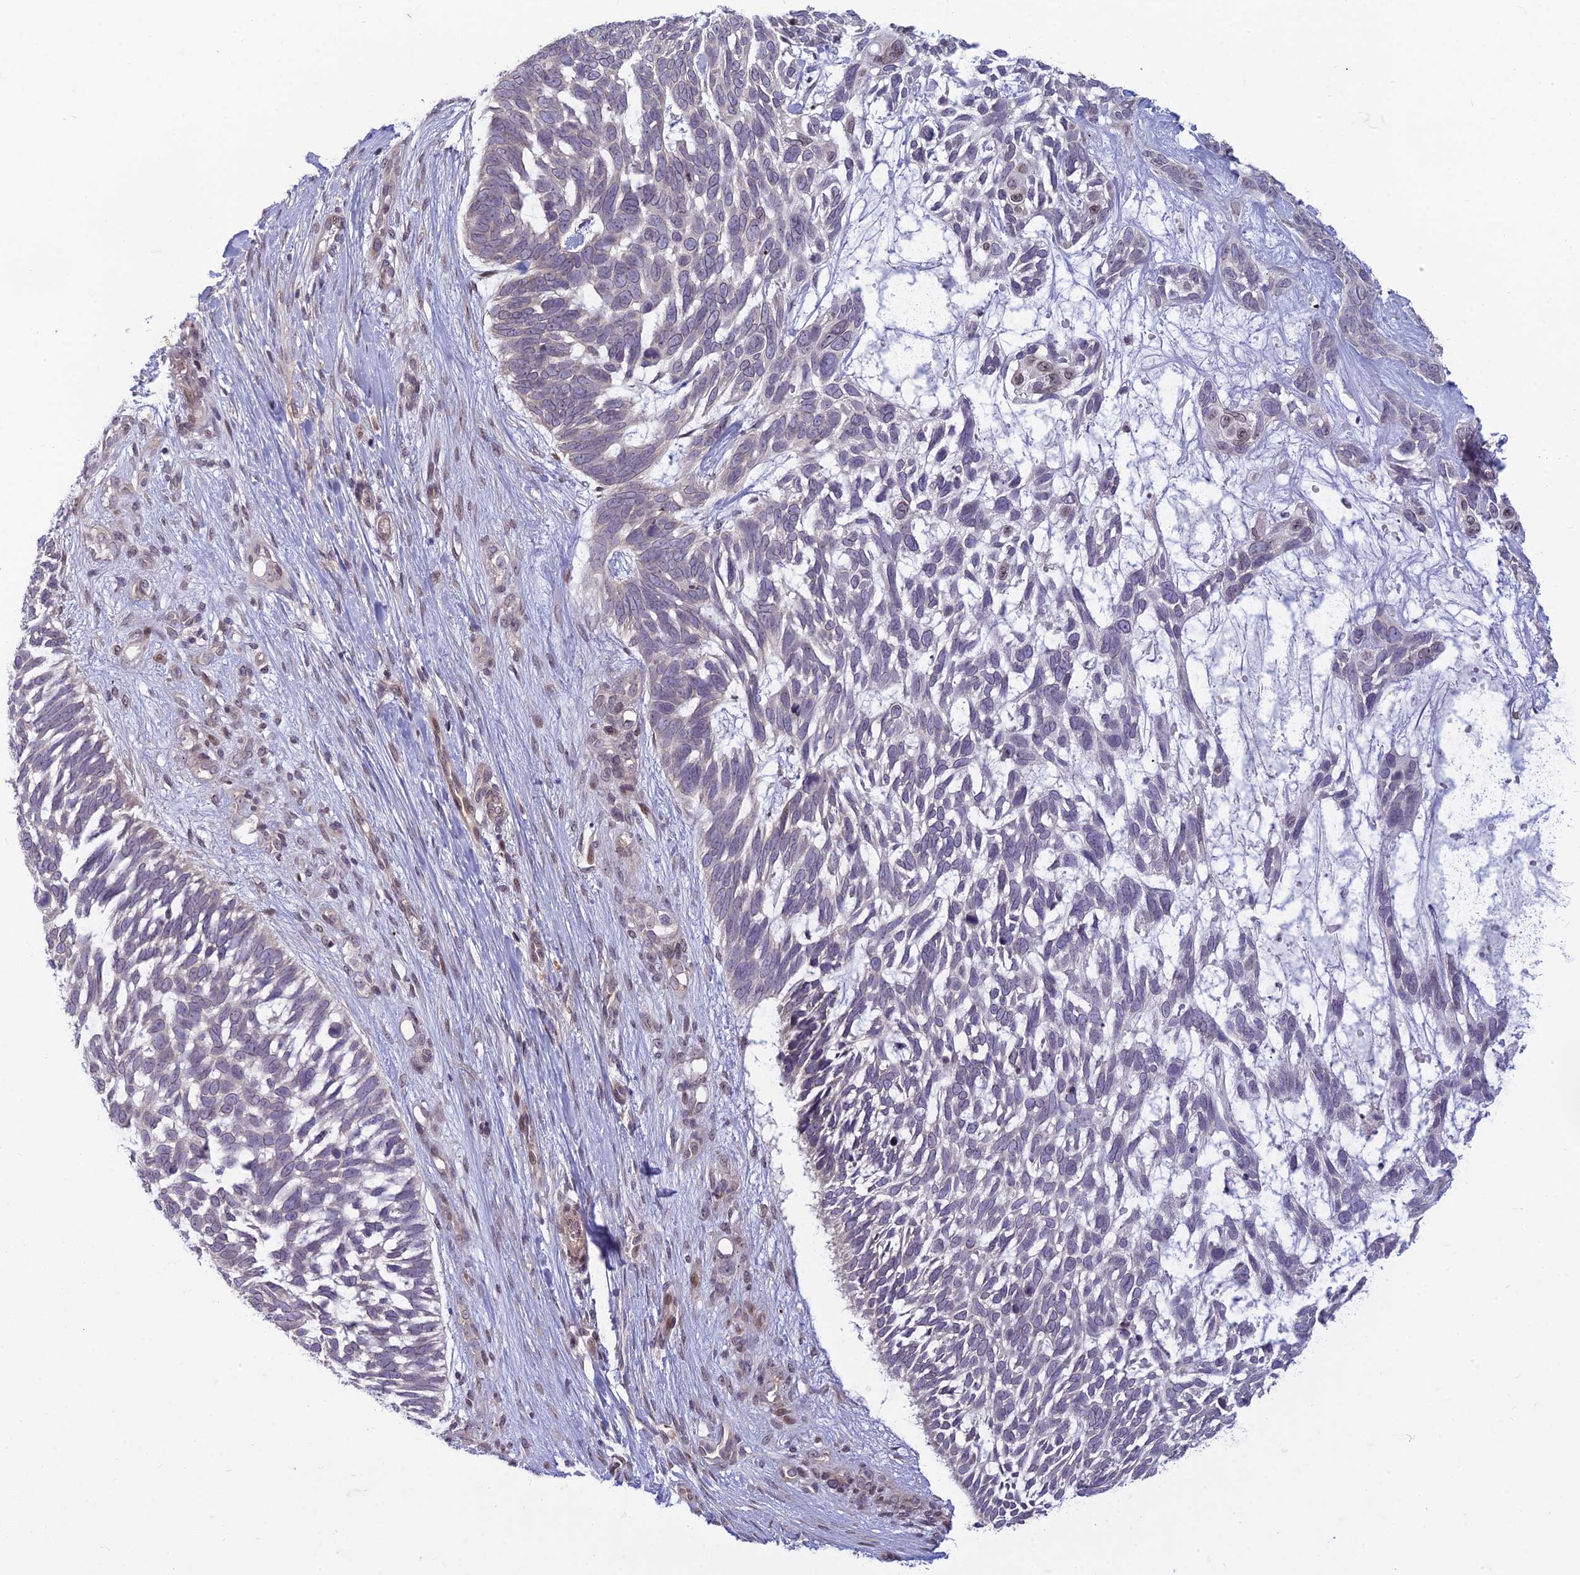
{"staining": {"intensity": "negative", "quantity": "none", "location": "none"}, "tissue": "skin cancer", "cell_type": "Tumor cells", "image_type": "cancer", "snomed": [{"axis": "morphology", "description": "Basal cell carcinoma"}, {"axis": "topography", "description": "Skin"}], "caption": "The histopathology image demonstrates no significant positivity in tumor cells of basal cell carcinoma (skin). (Immunohistochemistry (ihc), brightfield microscopy, high magnification).", "gene": "DTX2", "patient": {"sex": "male", "age": 88}}